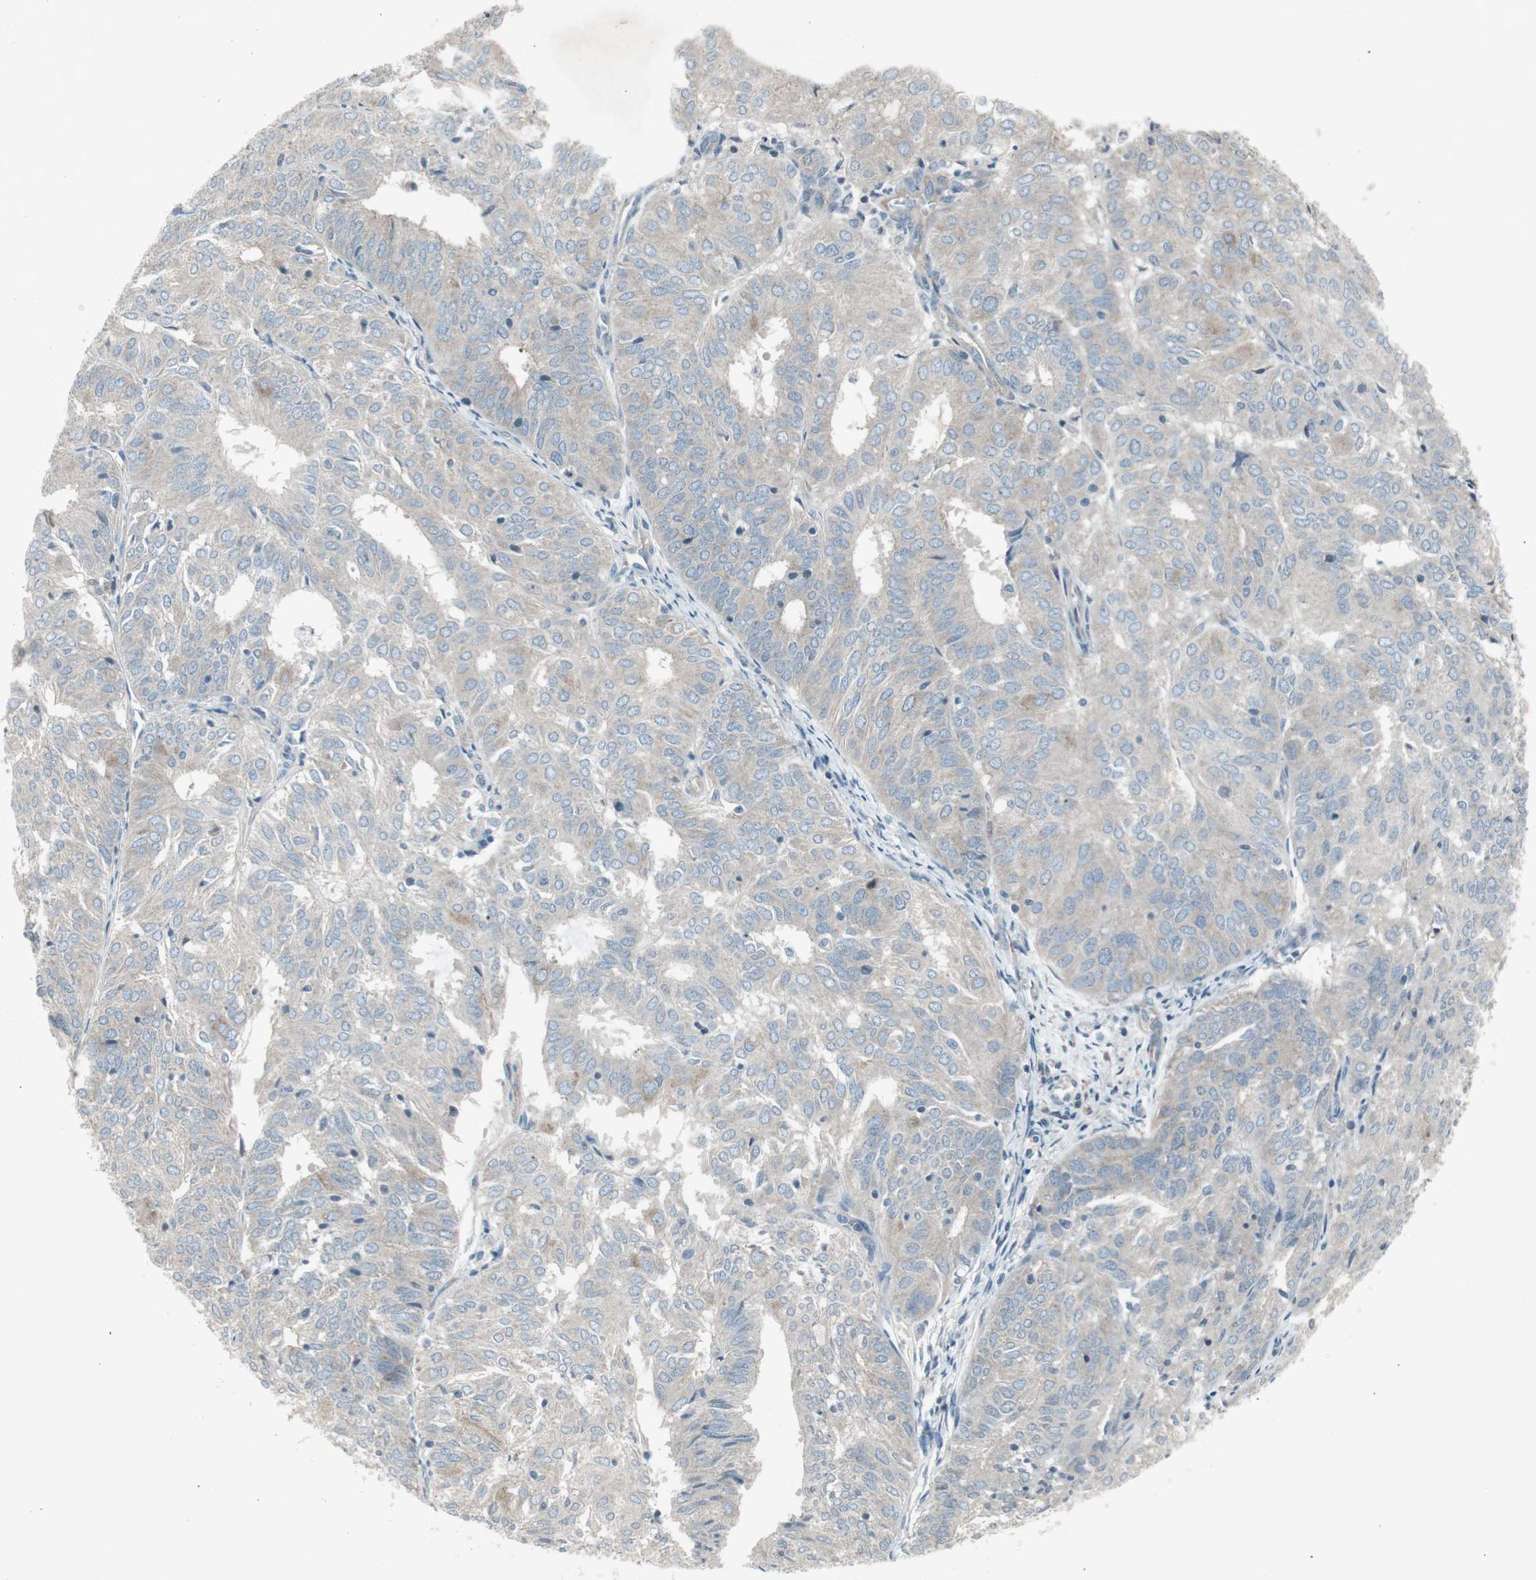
{"staining": {"intensity": "weak", "quantity": "25%-75%", "location": "cytoplasmic/membranous"}, "tissue": "endometrial cancer", "cell_type": "Tumor cells", "image_type": "cancer", "snomed": [{"axis": "morphology", "description": "Adenocarcinoma, NOS"}, {"axis": "topography", "description": "Uterus"}], "caption": "A low amount of weak cytoplasmic/membranous positivity is identified in about 25%-75% of tumor cells in endometrial adenocarcinoma tissue.", "gene": "PANK2", "patient": {"sex": "female", "age": 60}}